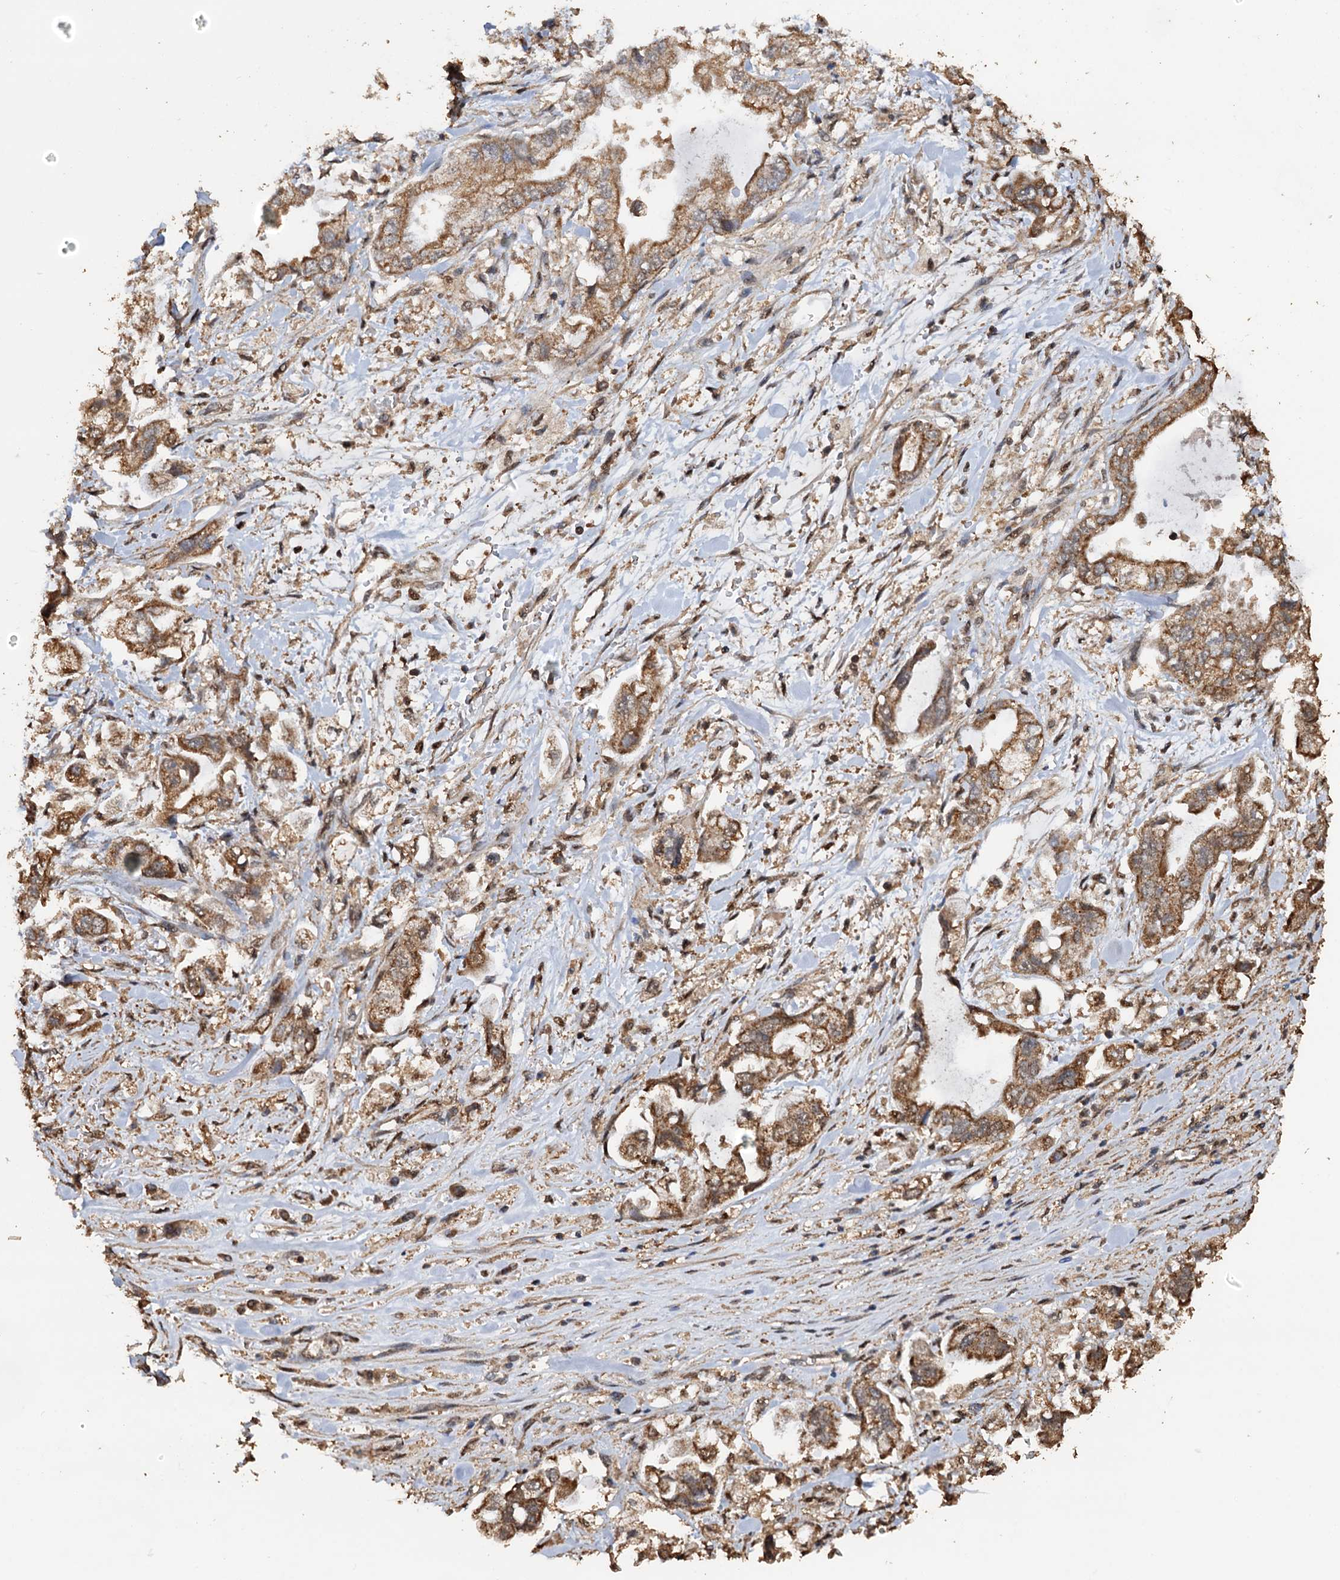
{"staining": {"intensity": "moderate", "quantity": ">75%", "location": "cytoplasmic/membranous"}, "tissue": "stomach cancer", "cell_type": "Tumor cells", "image_type": "cancer", "snomed": [{"axis": "morphology", "description": "Adenocarcinoma, NOS"}, {"axis": "topography", "description": "Stomach"}], "caption": "Protein staining of stomach cancer tissue shows moderate cytoplasmic/membranous expression in about >75% of tumor cells.", "gene": "PSMD9", "patient": {"sex": "male", "age": 62}}